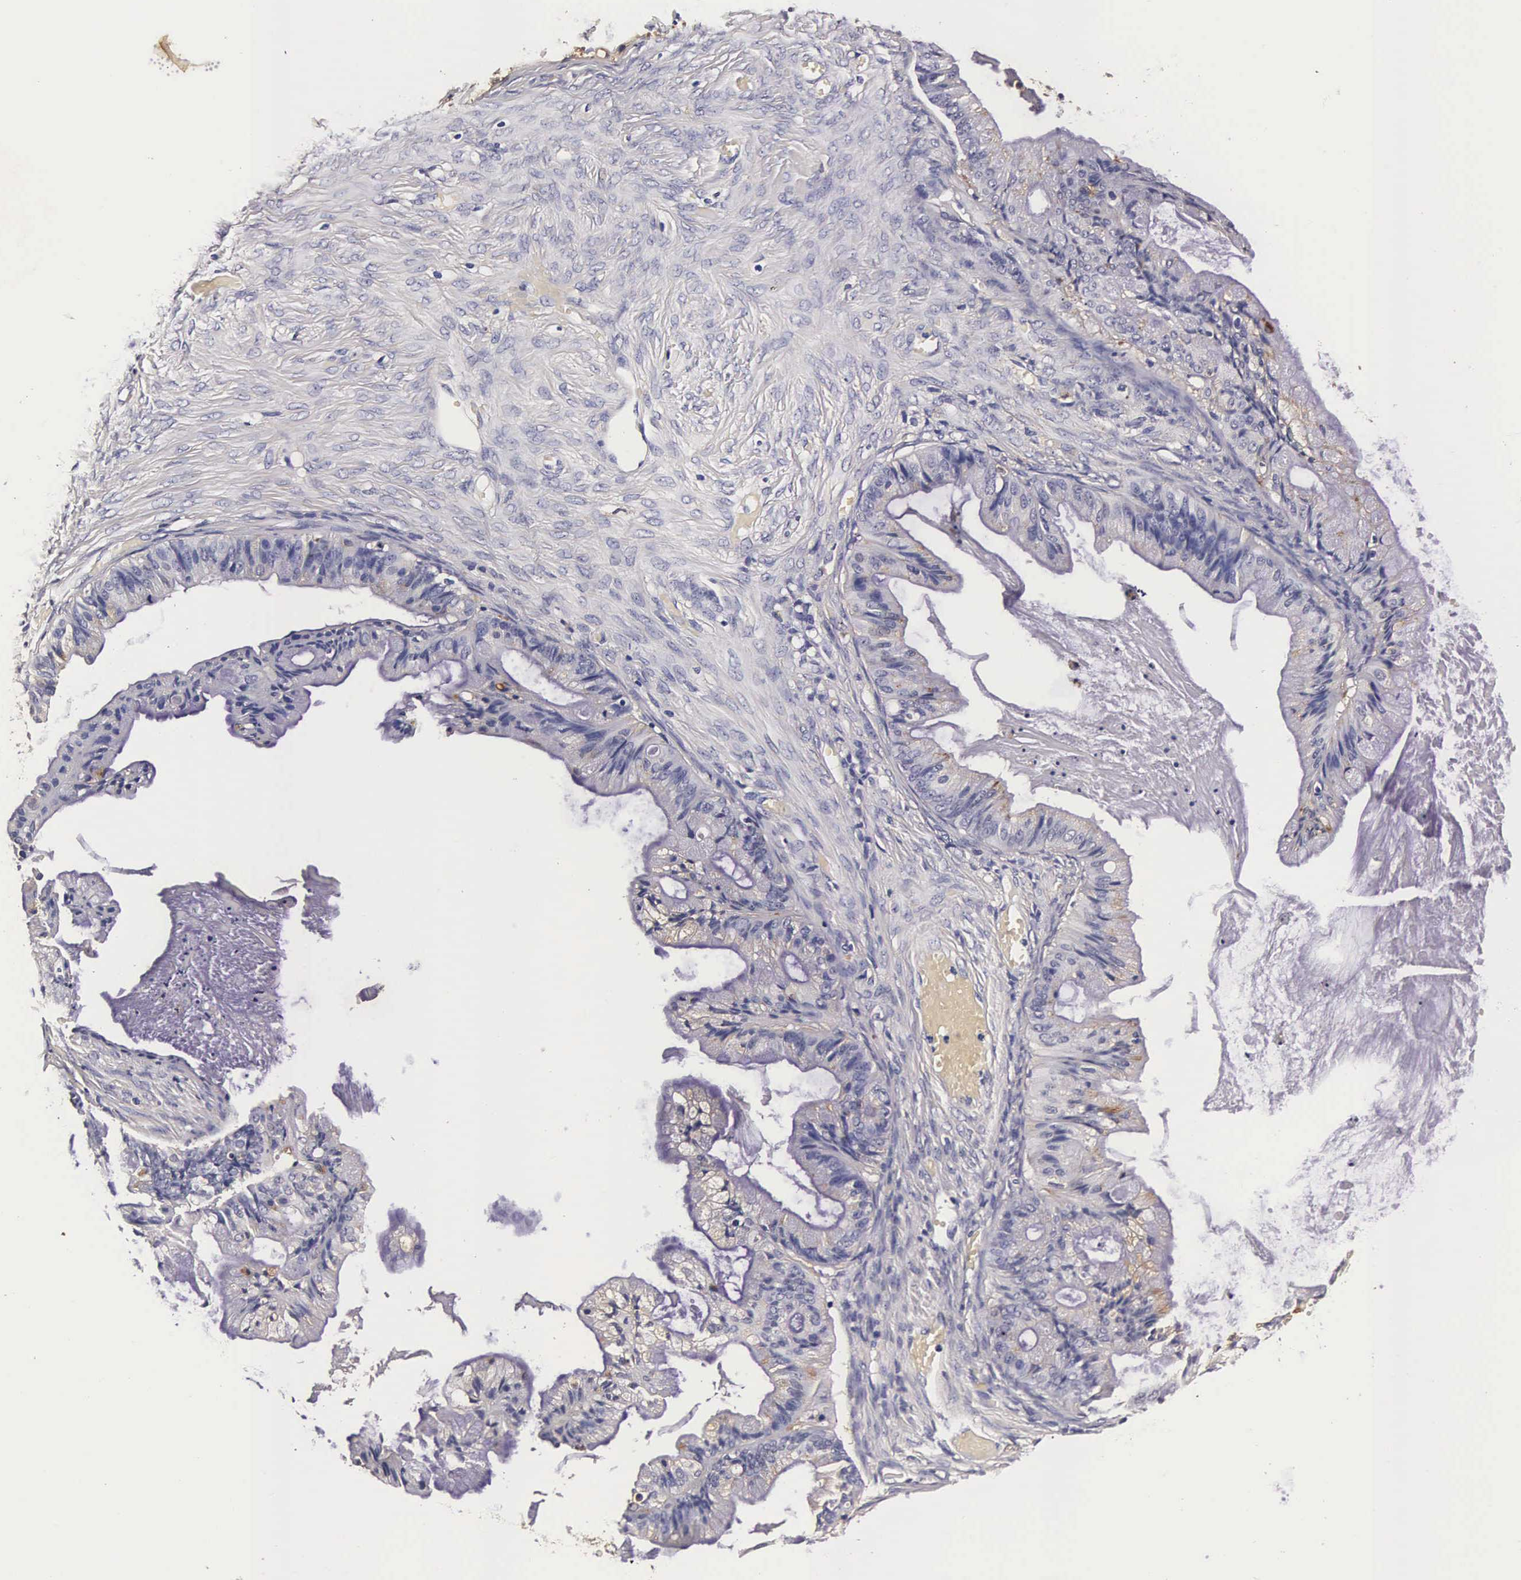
{"staining": {"intensity": "weak", "quantity": "<25%", "location": "cytoplasmic/membranous"}, "tissue": "ovarian cancer", "cell_type": "Tumor cells", "image_type": "cancer", "snomed": [{"axis": "morphology", "description": "Cystadenocarcinoma, mucinous, NOS"}, {"axis": "topography", "description": "Ovary"}], "caption": "The immunohistochemistry (IHC) image has no significant positivity in tumor cells of ovarian cancer (mucinous cystadenocarcinoma) tissue.", "gene": "CTSB", "patient": {"sex": "female", "age": 57}}